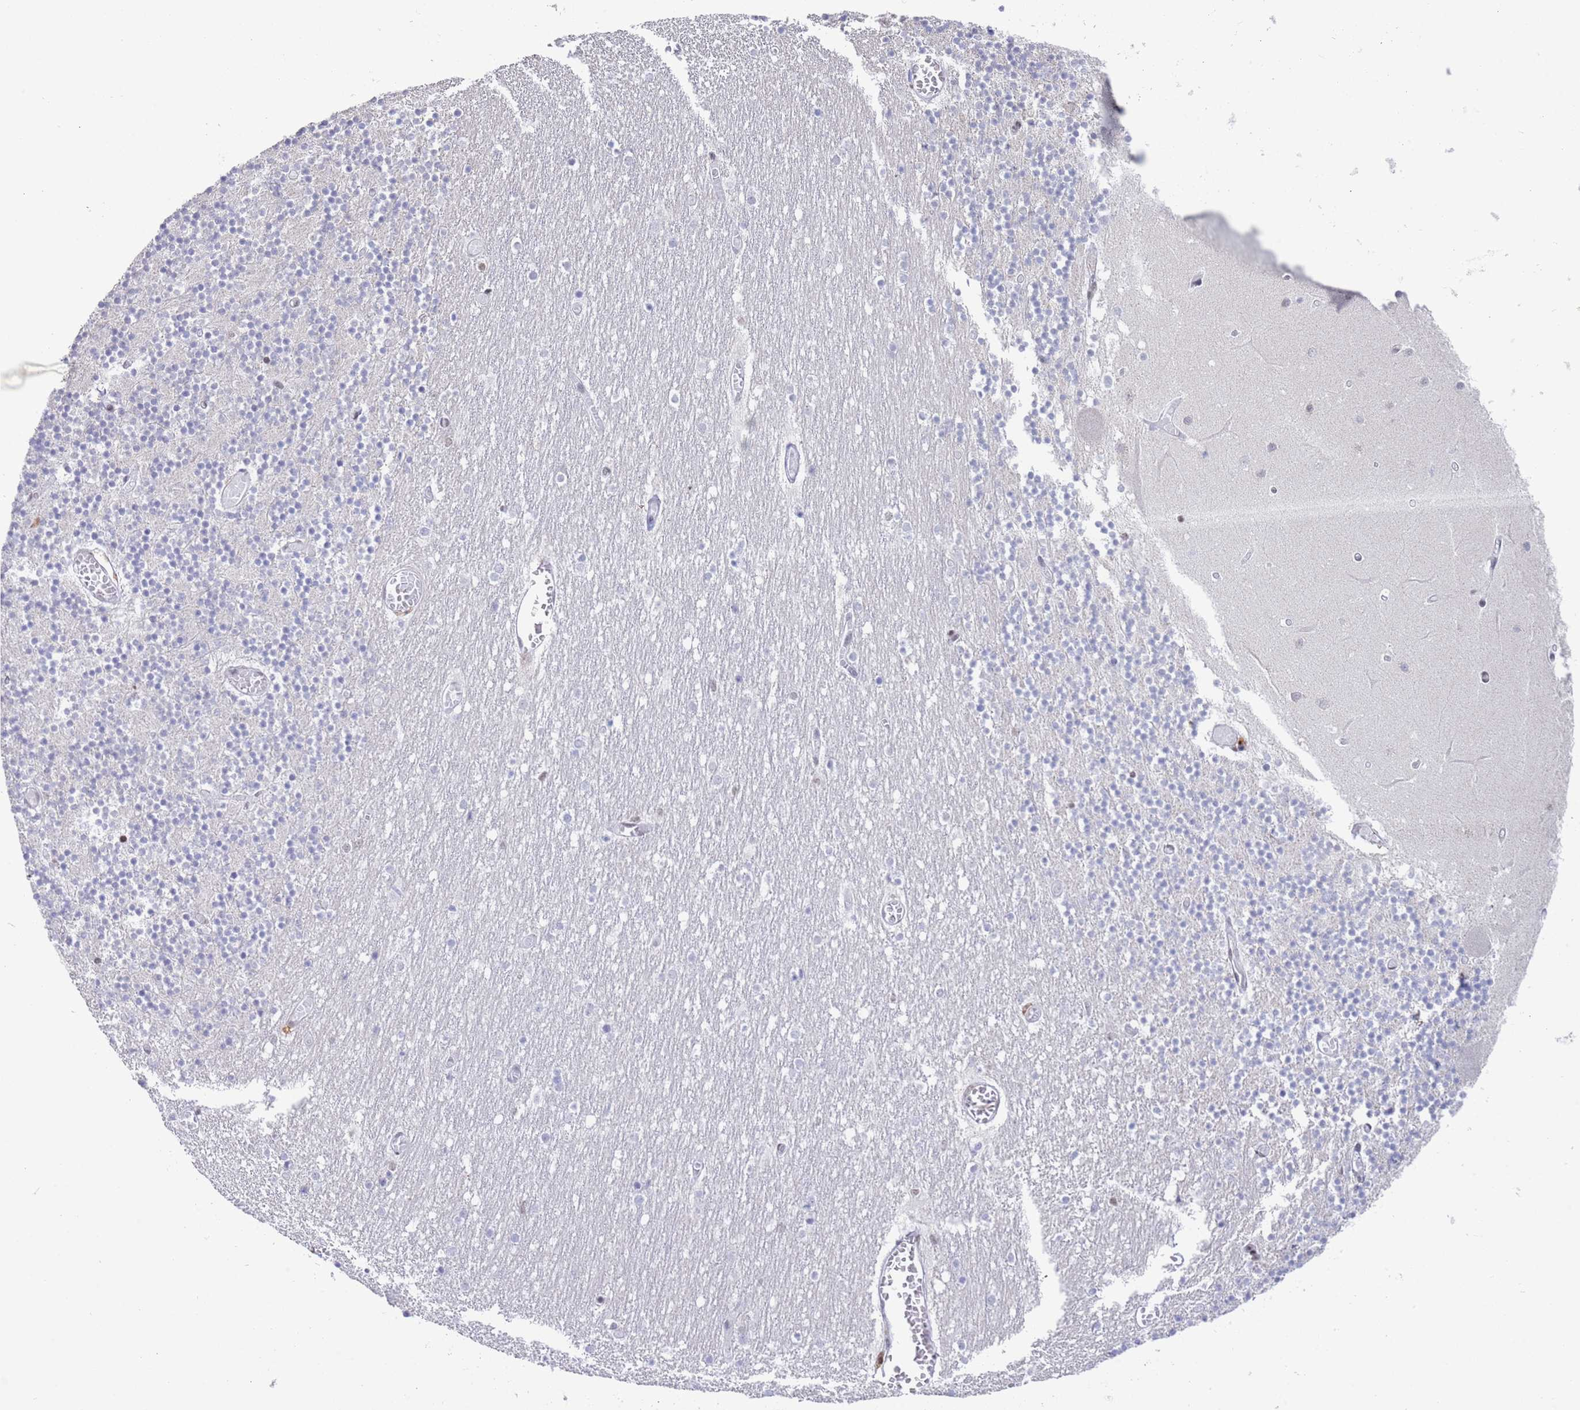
{"staining": {"intensity": "moderate", "quantity": ">75%", "location": "nuclear"}, "tissue": "cerebellum", "cell_type": "Cells in granular layer", "image_type": "normal", "snomed": [{"axis": "morphology", "description": "Normal tissue, NOS"}, {"axis": "topography", "description": "Cerebellum"}], "caption": "Cells in granular layer exhibit medium levels of moderate nuclear positivity in approximately >75% of cells in benign human cerebellum. The staining was performed using DAB (3,3'-diaminobenzidine), with brown indicating positive protein expression. Nuclei are stained blue with hematoxylin.", "gene": "ZNF382", "patient": {"sex": "female", "age": 28}}